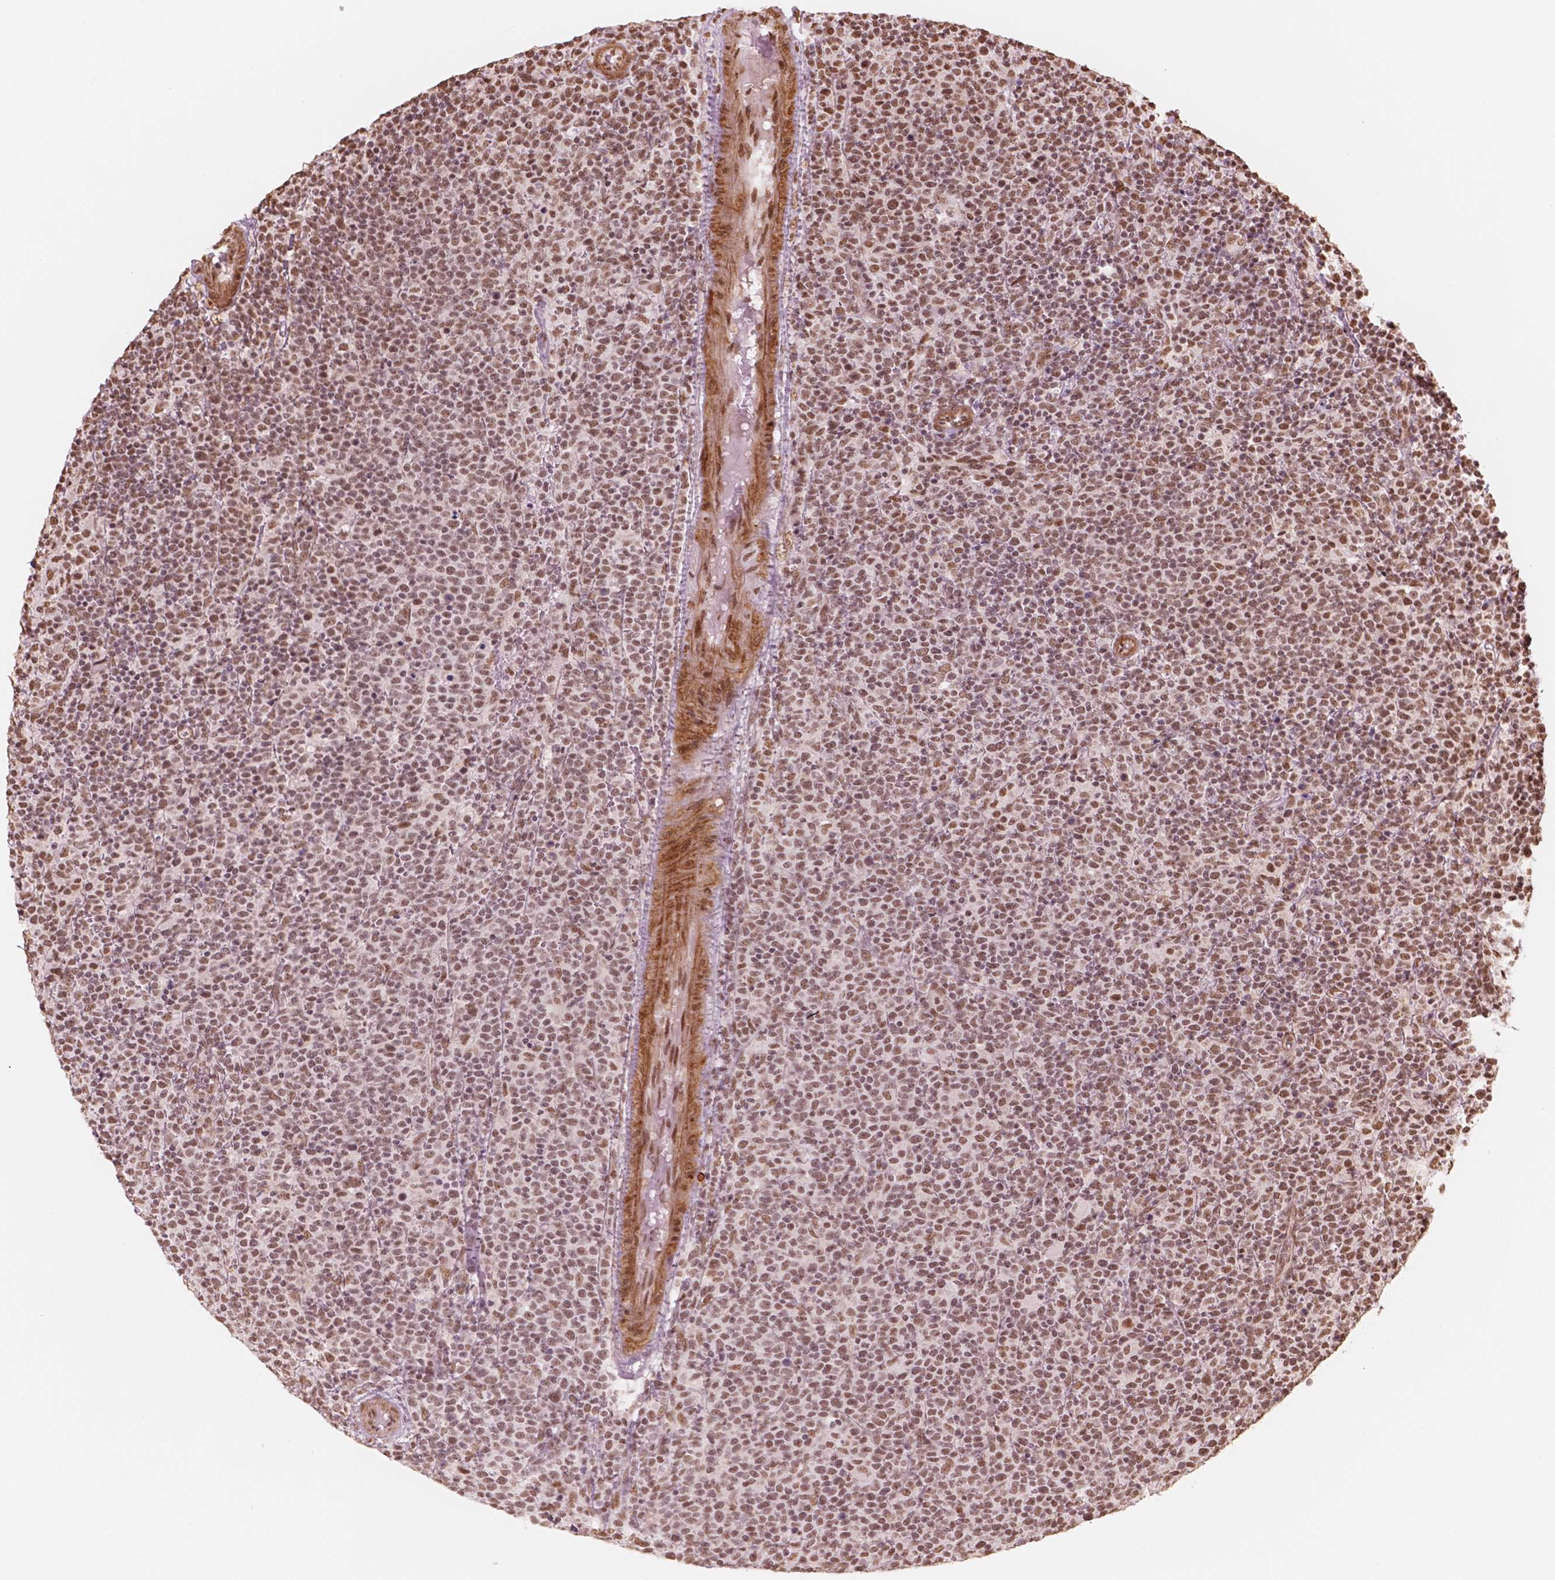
{"staining": {"intensity": "moderate", "quantity": ">75%", "location": "nuclear"}, "tissue": "lymphoma", "cell_type": "Tumor cells", "image_type": "cancer", "snomed": [{"axis": "morphology", "description": "Malignant lymphoma, non-Hodgkin's type, High grade"}, {"axis": "topography", "description": "Lymph node"}], "caption": "A brown stain shows moderate nuclear expression of a protein in human lymphoma tumor cells.", "gene": "GTF3C5", "patient": {"sex": "male", "age": 61}}